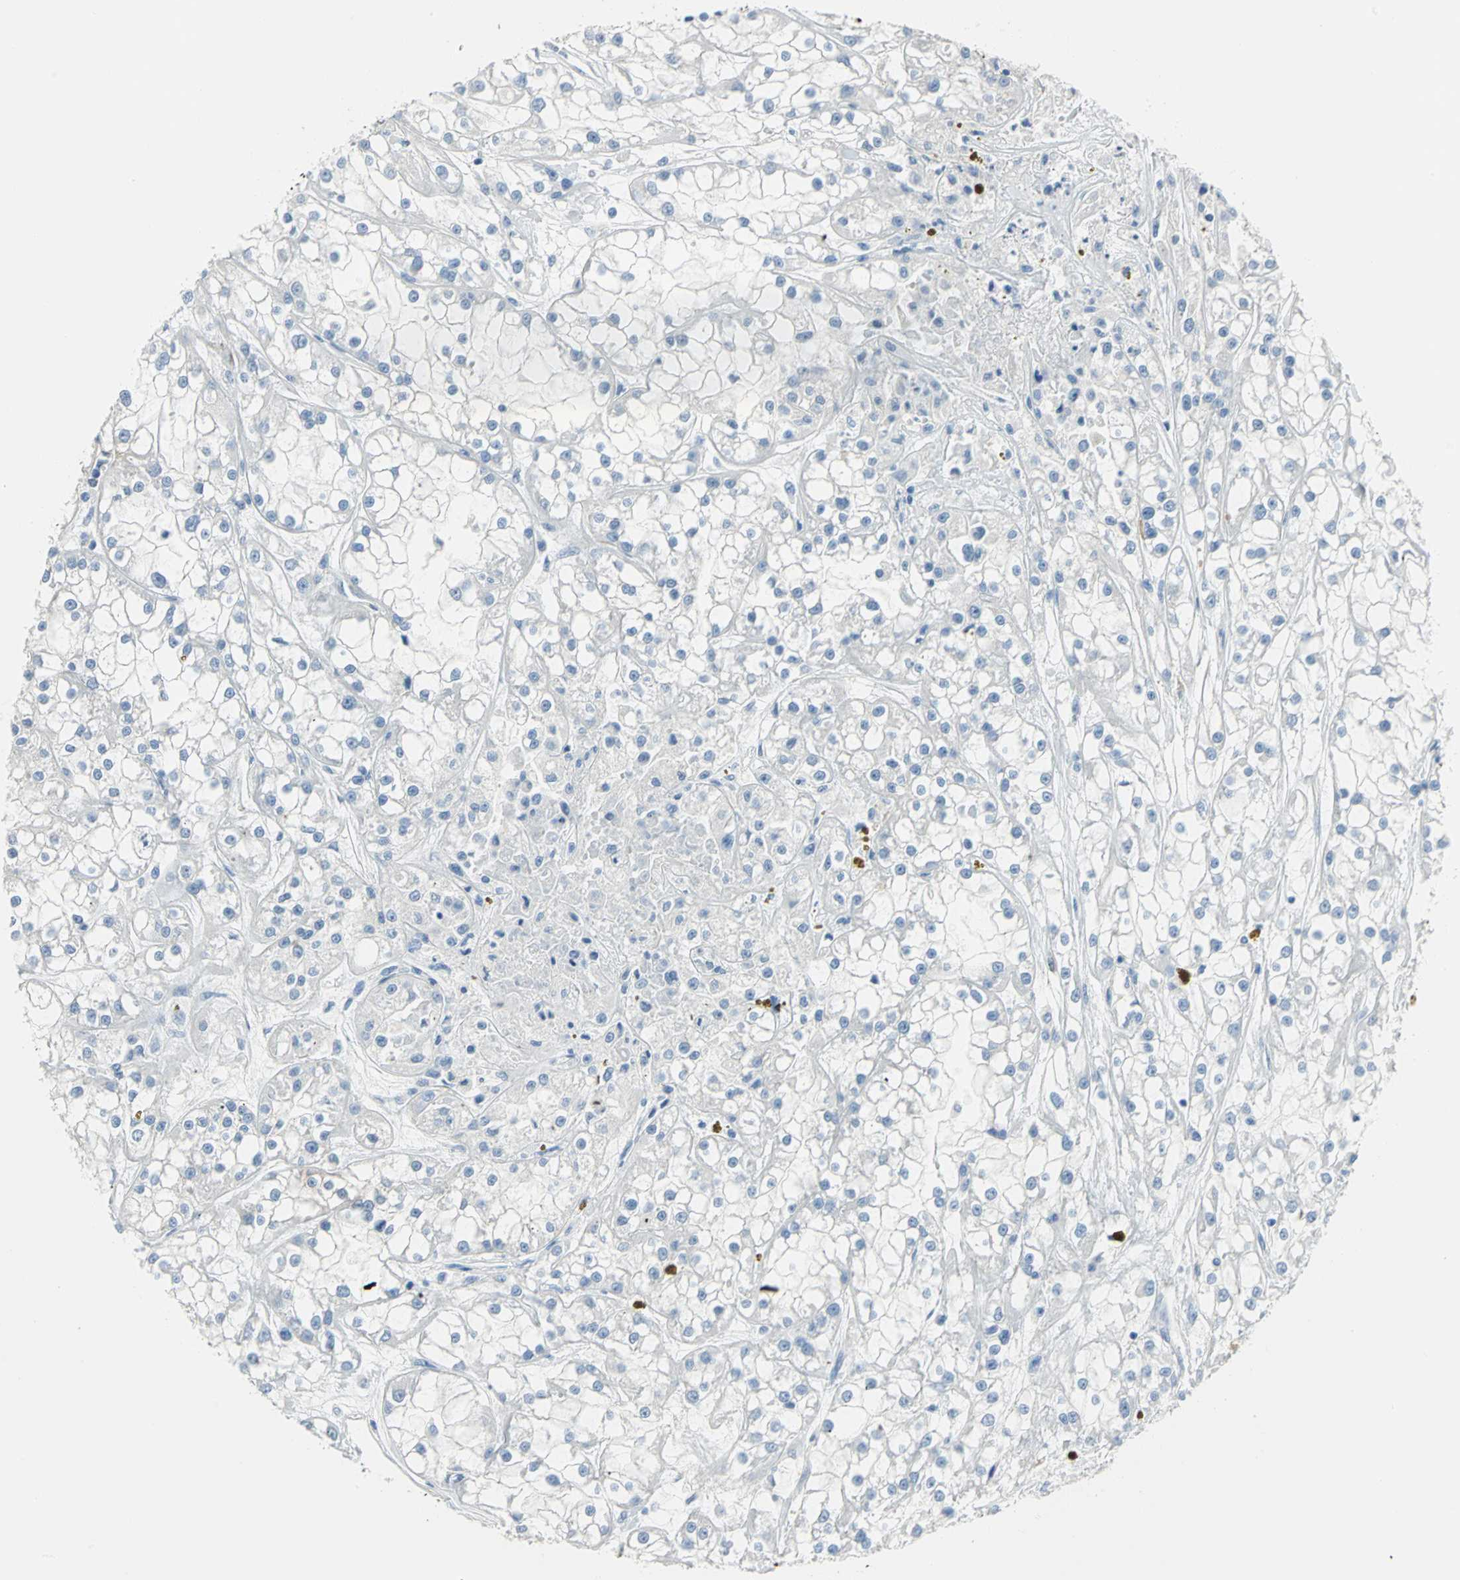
{"staining": {"intensity": "negative", "quantity": "none", "location": "none"}, "tissue": "renal cancer", "cell_type": "Tumor cells", "image_type": "cancer", "snomed": [{"axis": "morphology", "description": "Adenocarcinoma, NOS"}, {"axis": "topography", "description": "Kidney"}], "caption": "An image of renal cancer stained for a protein displays no brown staining in tumor cells. (Brightfield microscopy of DAB (3,3'-diaminobenzidine) IHC at high magnification).", "gene": "ALOX15", "patient": {"sex": "female", "age": 52}}